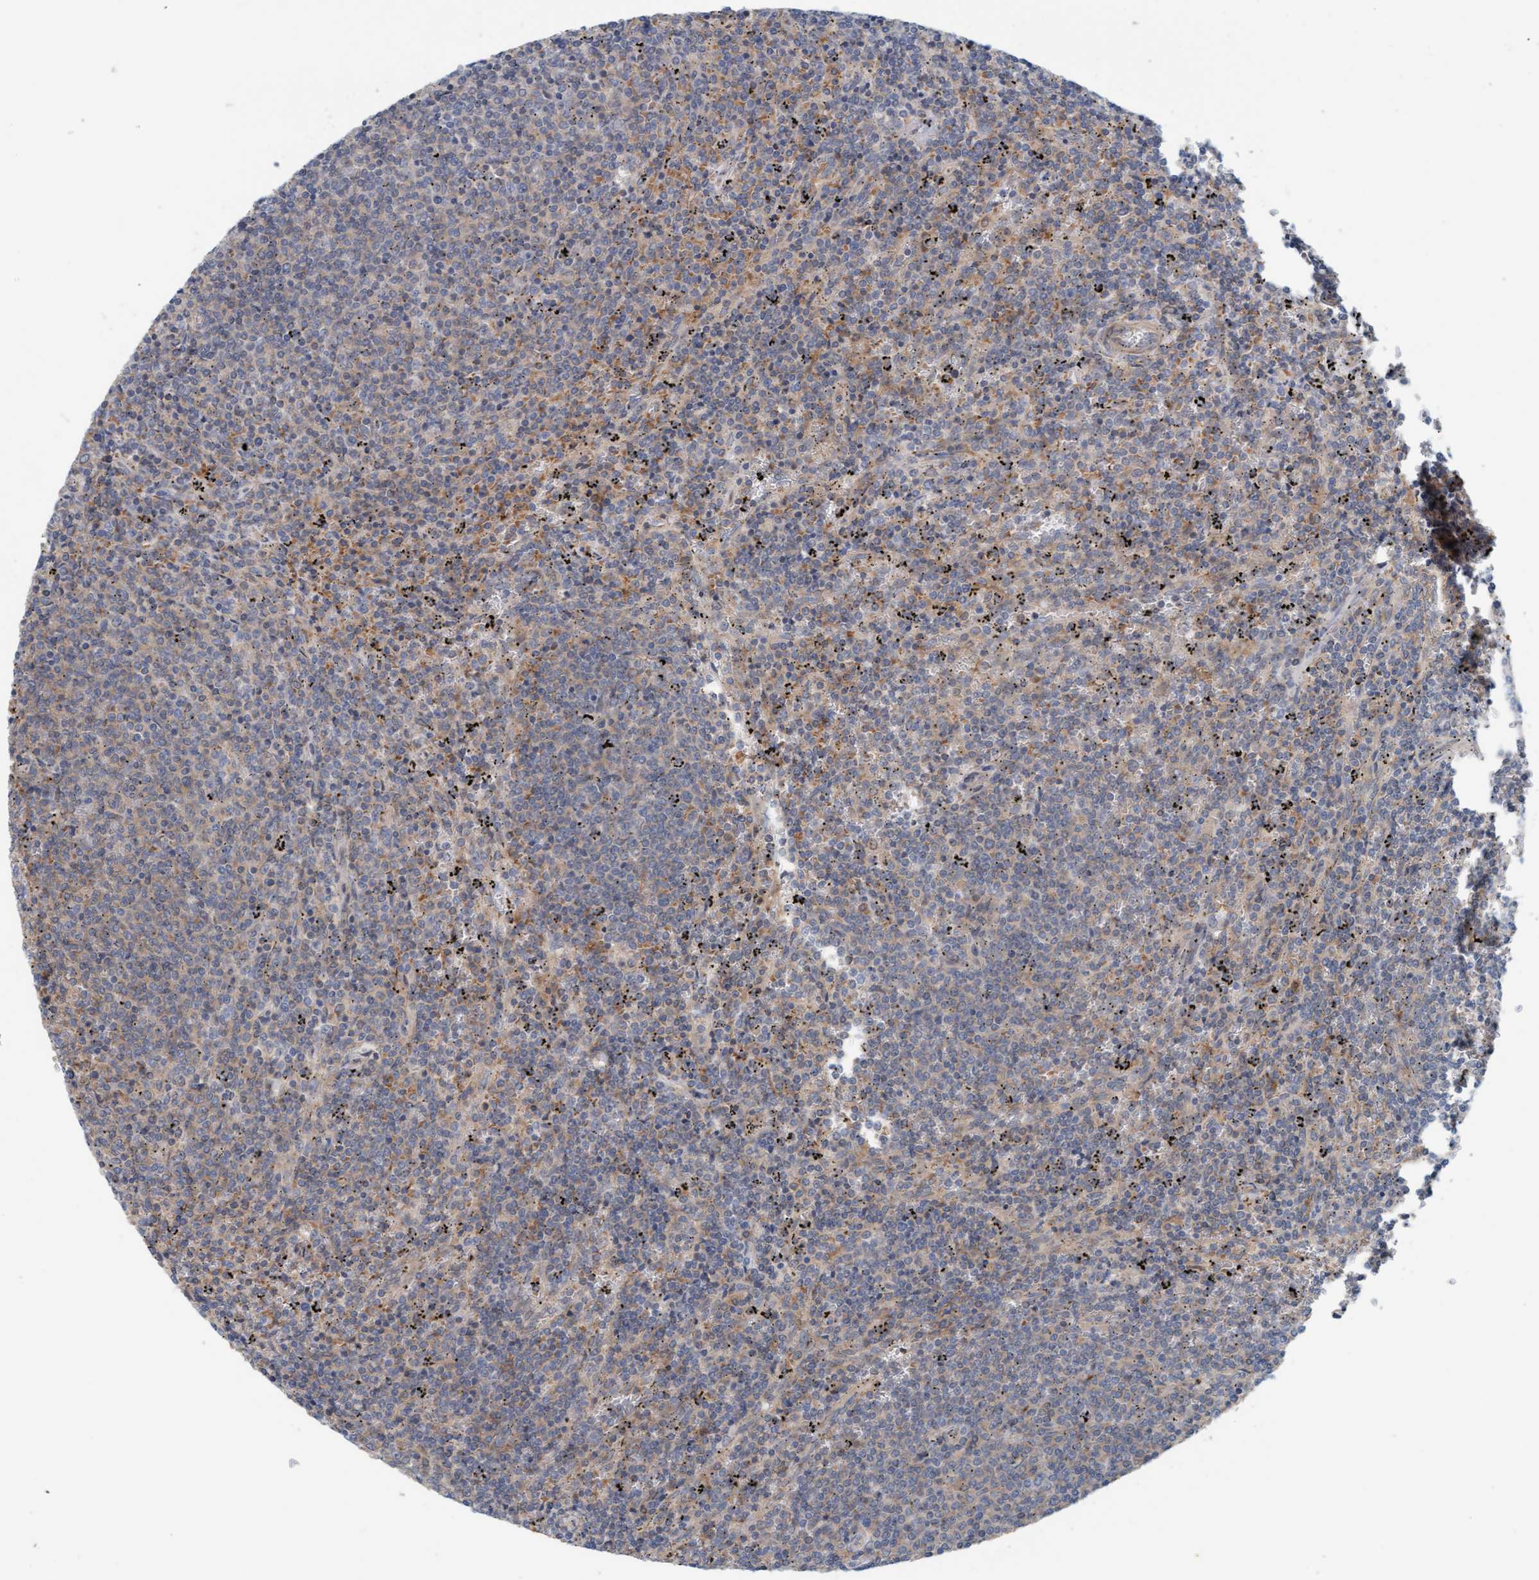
{"staining": {"intensity": "weak", "quantity": "<25%", "location": "cytoplasmic/membranous"}, "tissue": "lymphoma", "cell_type": "Tumor cells", "image_type": "cancer", "snomed": [{"axis": "morphology", "description": "Malignant lymphoma, non-Hodgkin's type, Low grade"}, {"axis": "topography", "description": "Spleen"}], "caption": "Photomicrograph shows no significant protein staining in tumor cells of lymphoma. (DAB immunohistochemistry visualized using brightfield microscopy, high magnification).", "gene": "UBAP1", "patient": {"sex": "female", "age": 50}}